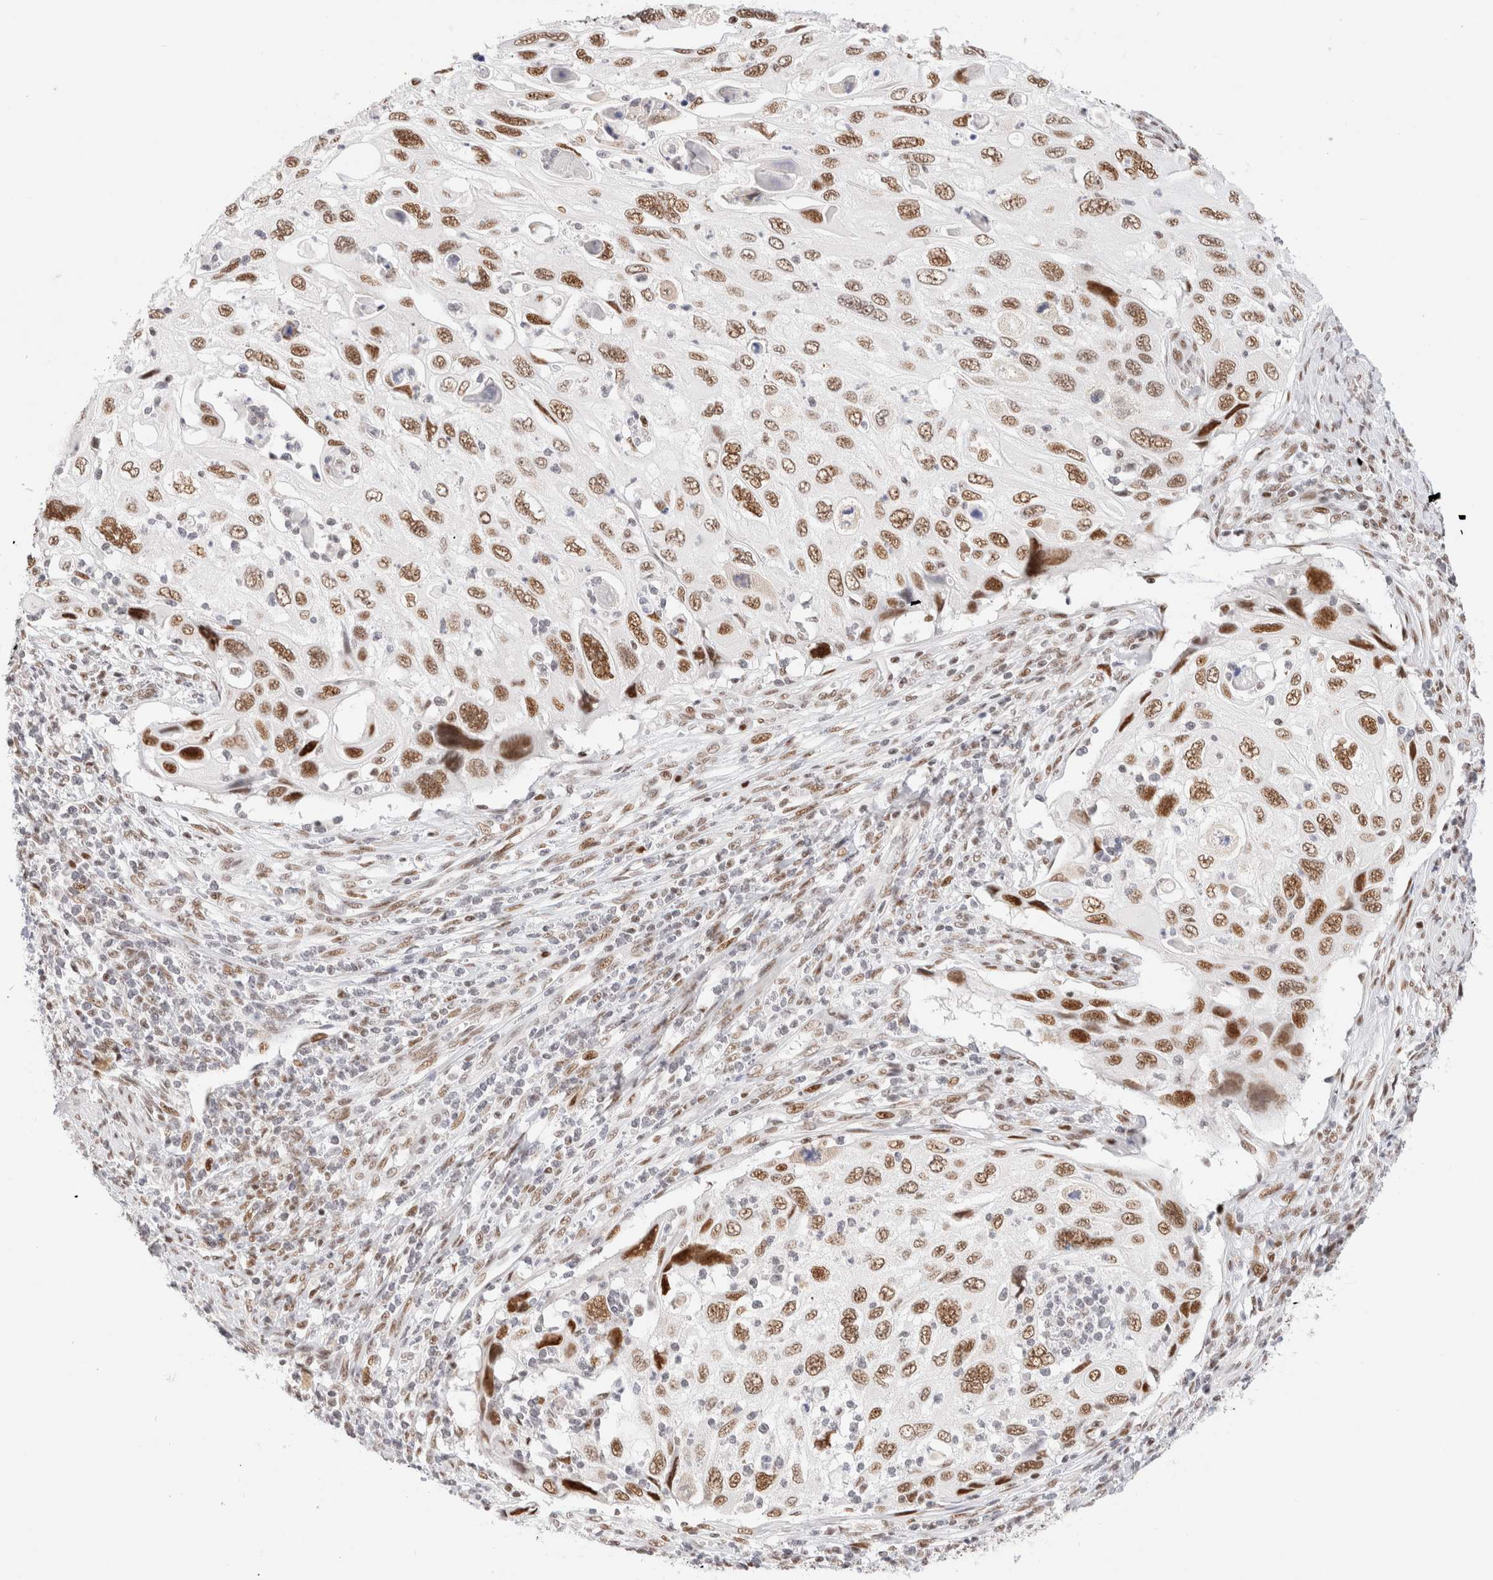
{"staining": {"intensity": "moderate", "quantity": ">75%", "location": "nuclear"}, "tissue": "cervical cancer", "cell_type": "Tumor cells", "image_type": "cancer", "snomed": [{"axis": "morphology", "description": "Squamous cell carcinoma, NOS"}, {"axis": "topography", "description": "Cervix"}], "caption": "An IHC histopathology image of neoplastic tissue is shown. Protein staining in brown labels moderate nuclear positivity in cervical squamous cell carcinoma within tumor cells.", "gene": "ZNF282", "patient": {"sex": "female", "age": 70}}